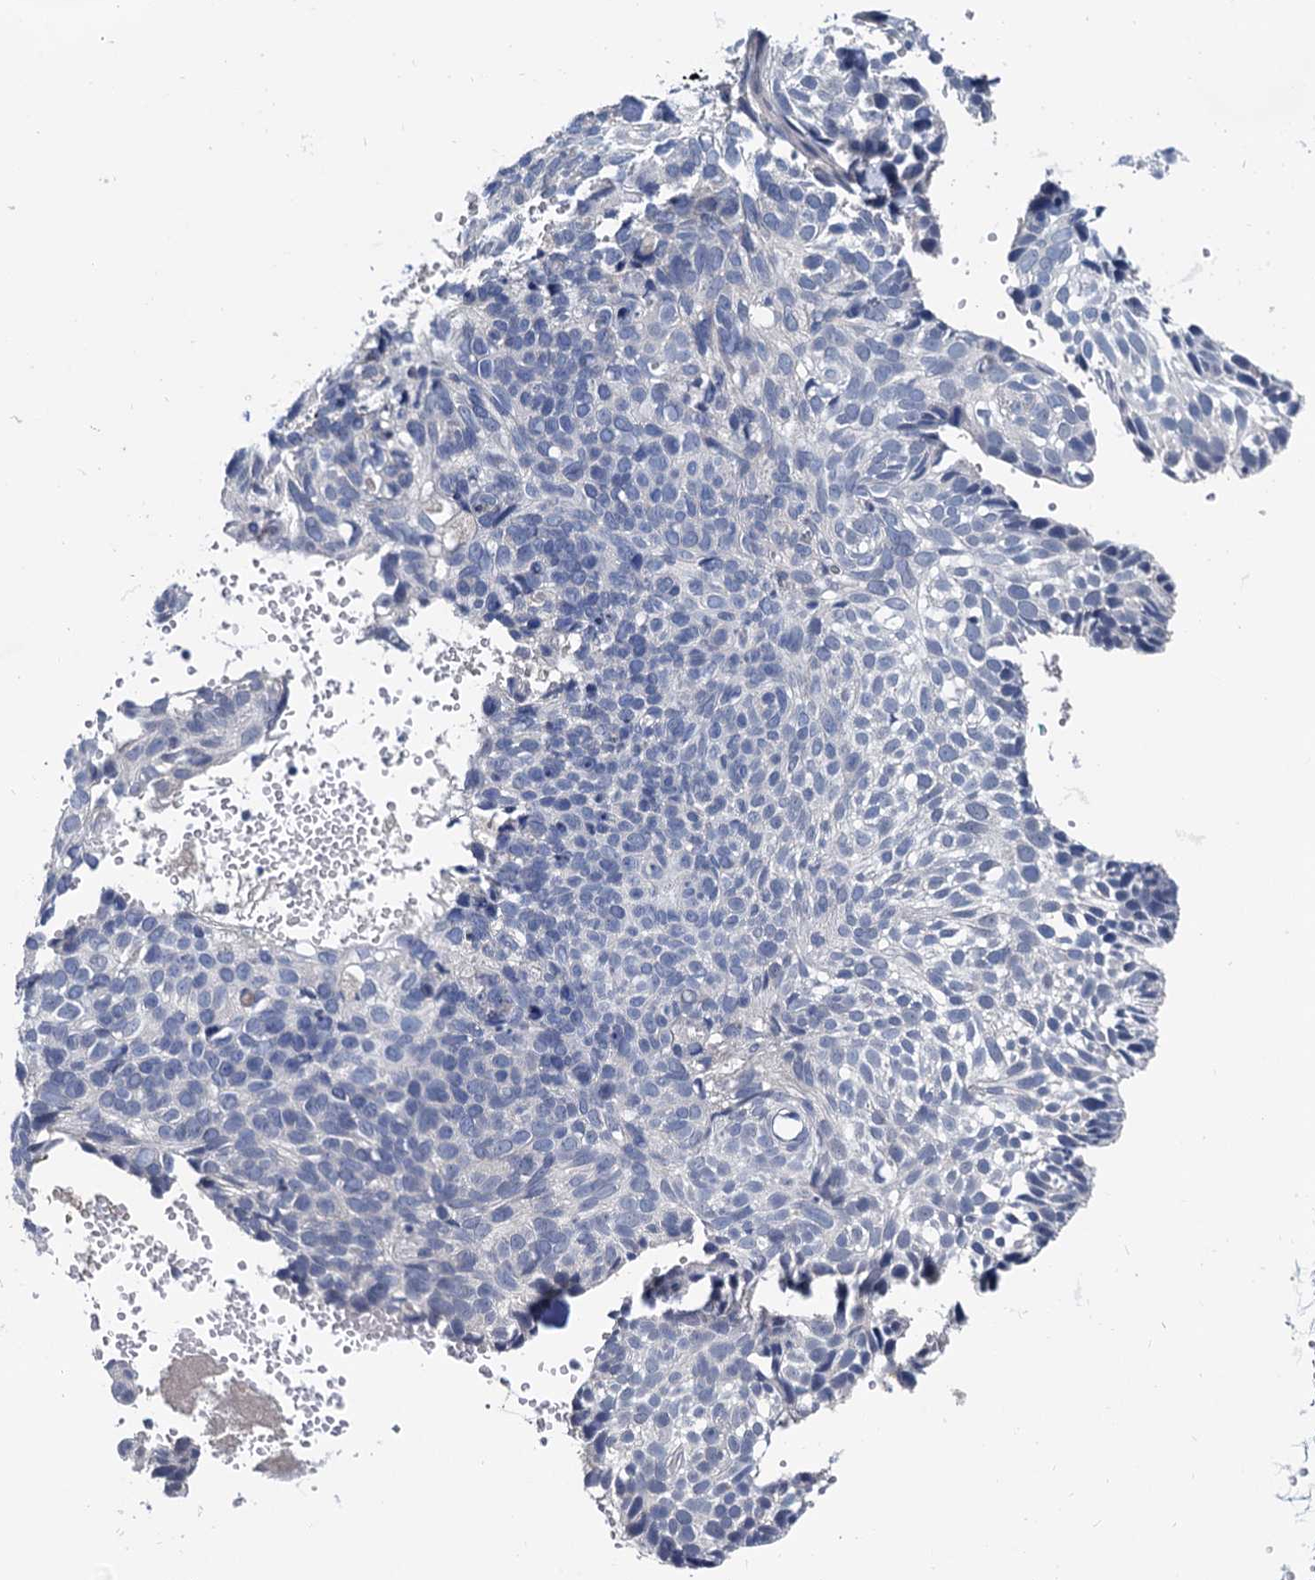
{"staining": {"intensity": "negative", "quantity": "none", "location": "none"}, "tissue": "skin cancer", "cell_type": "Tumor cells", "image_type": "cancer", "snomed": [{"axis": "morphology", "description": "Normal tissue, NOS"}, {"axis": "morphology", "description": "Basal cell carcinoma"}, {"axis": "topography", "description": "Skin"}], "caption": "High power microscopy photomicrograph of an immunohistochemistry histopathology image of skin cancer, revealing no significant staining in tumor cells. (DAB (3,3'-diaminobenzidine) immunohistochemistry (IHC) with hematoxylin counter stain).", "gene": "ANKRD42", "patient": {"sex": "male", "age": 66}}